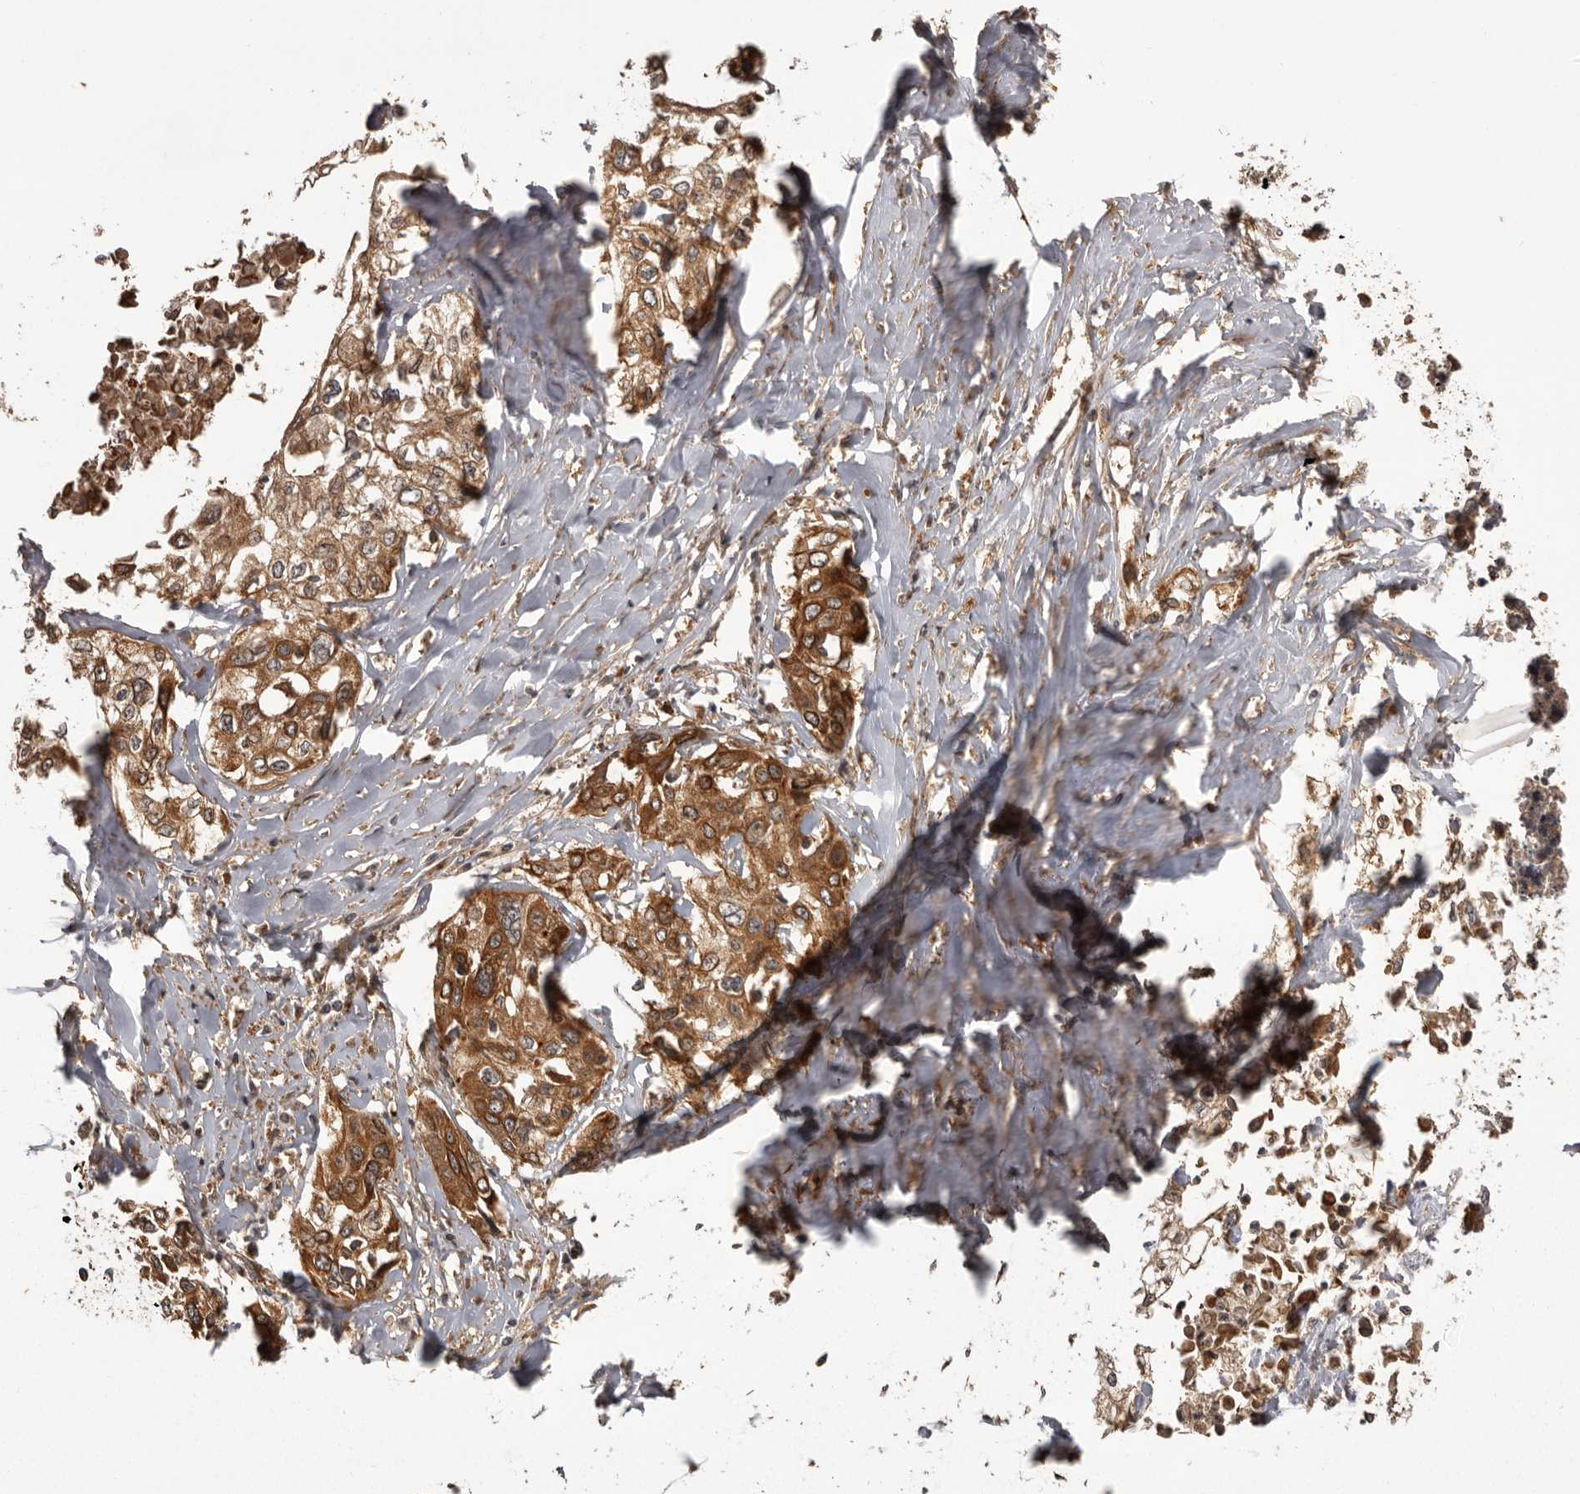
{"staining": {"intensity": "moderate", "quantity": ">75%", "location": "cytoplasmic/membranous"}, "tissue": "cervical cancer", "cell_type": "Tumor cells", "image_type": "cancer", "snomed": [{"axis": "morphology", "description": "Squamous cell carcinoma, NOS"}, {"axis": "topography", "description": "Cervix"}], "caption": "A medium amount of moderate cytoplasmic/membranous positivity is present in approximately >75% of tumor cells in squamous cell carcinoma (cervical) tissue. (Stains: DAB (3,3'-diaminobenzidine) in brown, nuclei in blue, Microscopy: brightfield microscopy at high magnification).", "gene": "SLC22A3", "patient": {"sex": "female", "age": 31}}